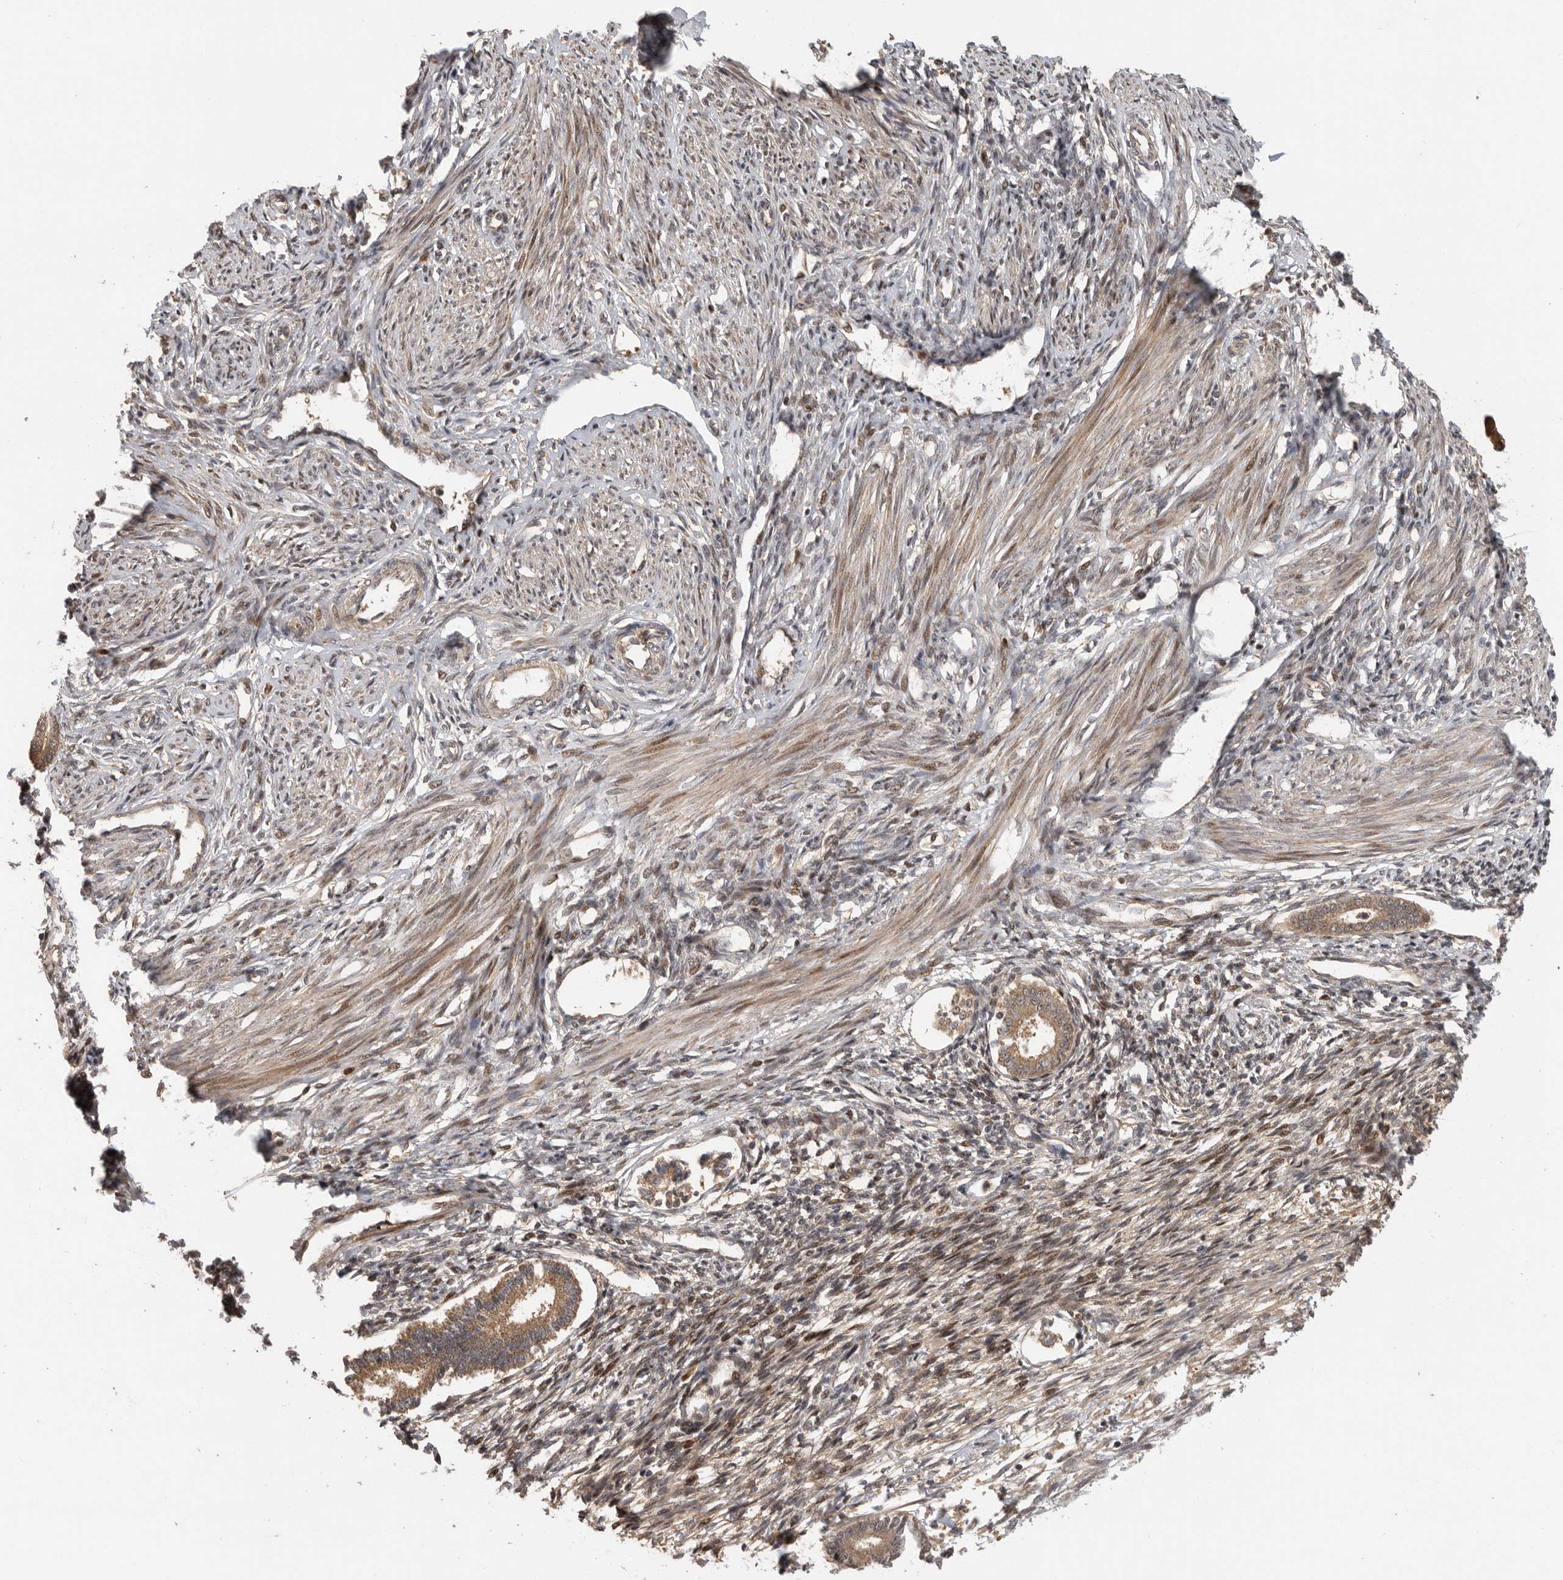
{"staining": {"intensity": "moderate", "quantity": "25%-75%", "location": "cytoplasmic/membranous"}, "tissue": "endometrium", "cell_type": "Cells in endometrial stroma", "image_type": "normal", "snomed": [{"axis": "morphology", "description": "Normal tissue, NOS"}, {"axis": "topography", "description": "Endometrium"}], "caption": "This histopathology image shows immunohistochemistry staining of benign human endometrium, with medium moderate cytoplasmic/membranous expression in about 25%-75% of cells in endometrial stroma.", "gene": "SWT1", "patient": {"sex": "female", "age": 56}}